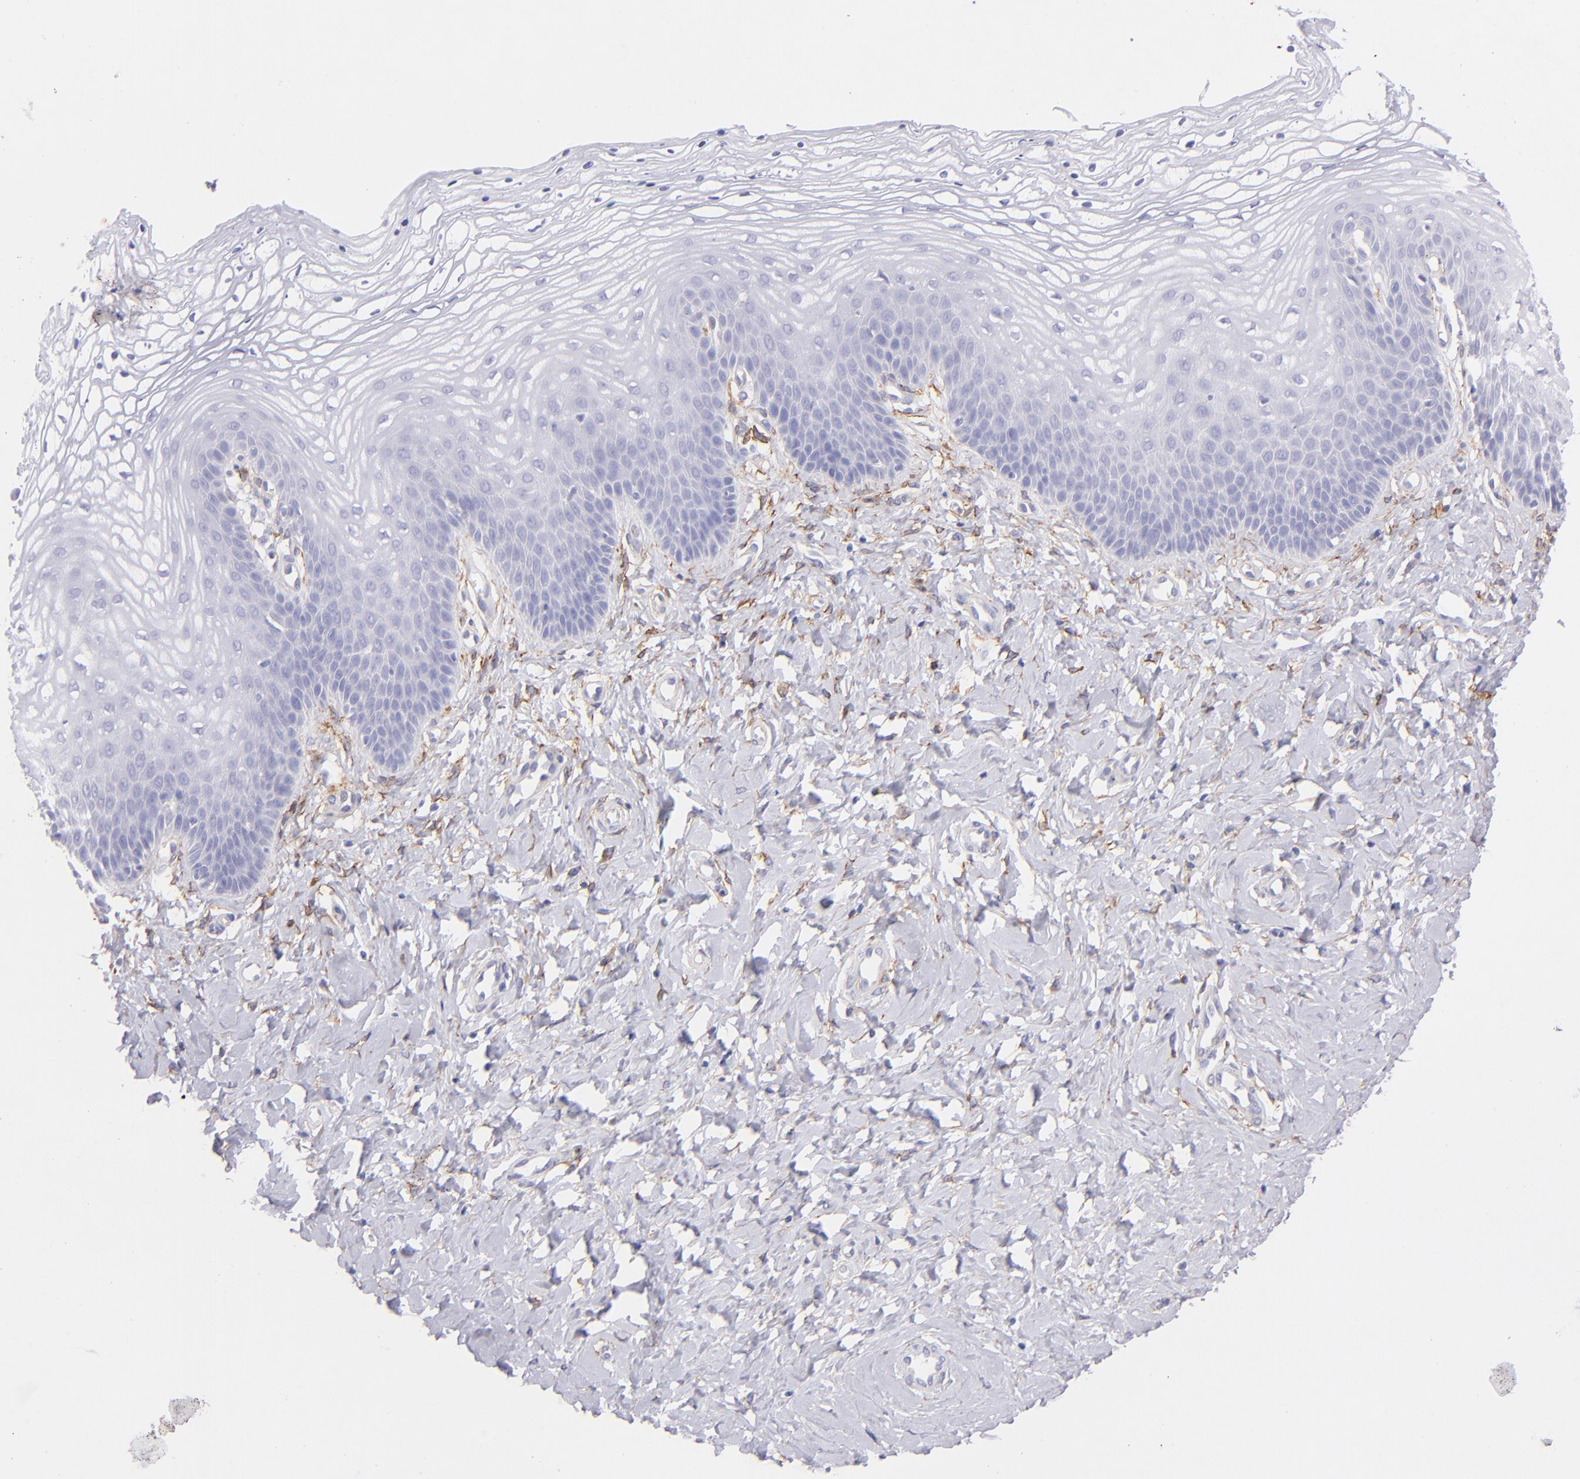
{"staining": {"intensity": "negative", "quantity": "none", "location": "none"}, "tissue": "vagina", "cell_type": "Squamous epithelial cells", "image_type": "normal", "snomed": [{"axis": "morphology", "description": "Normal tissue, NOS"}, {"axis": "topography", "description": "Vagina"}], "caption": "Squamous epithelial cells are negative for protein expression in unremarkable human vagina.", "gene": "CD81", "patient": {"sex": "female", "age": 68}}